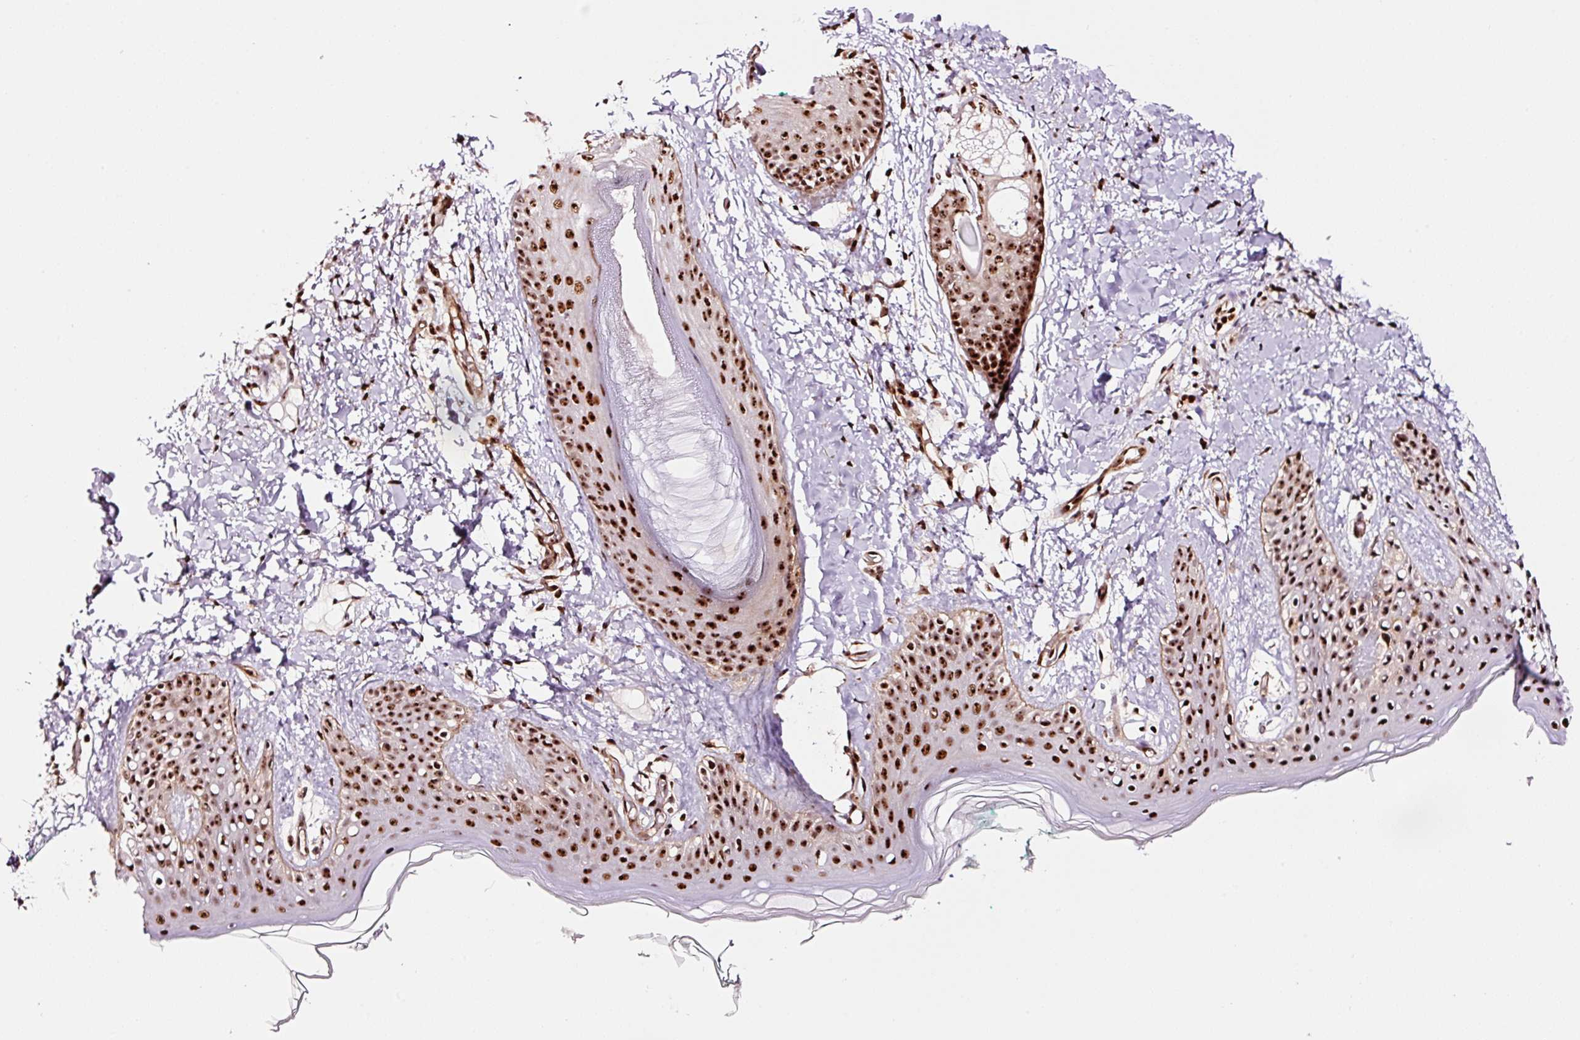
{"staining": {"intensity": "strong", "quantity": ">75%", "location": "nuclear"}, "tissue": "skin", "cell_type": "Fibroblasts", "image_type": "normal", "snomed": [{"axis": "morphology", "description": "Normal tissue, NOS"}, {"axis": "topography", "description": "Skin"}], "caption": "This image shows immunohistochemistry staining of normal human skin, with high strong nuclear staining in approximately >75% of fibroblasts.", "gene": "GNL3", "patient": {"sex": "male", "age": 16}}